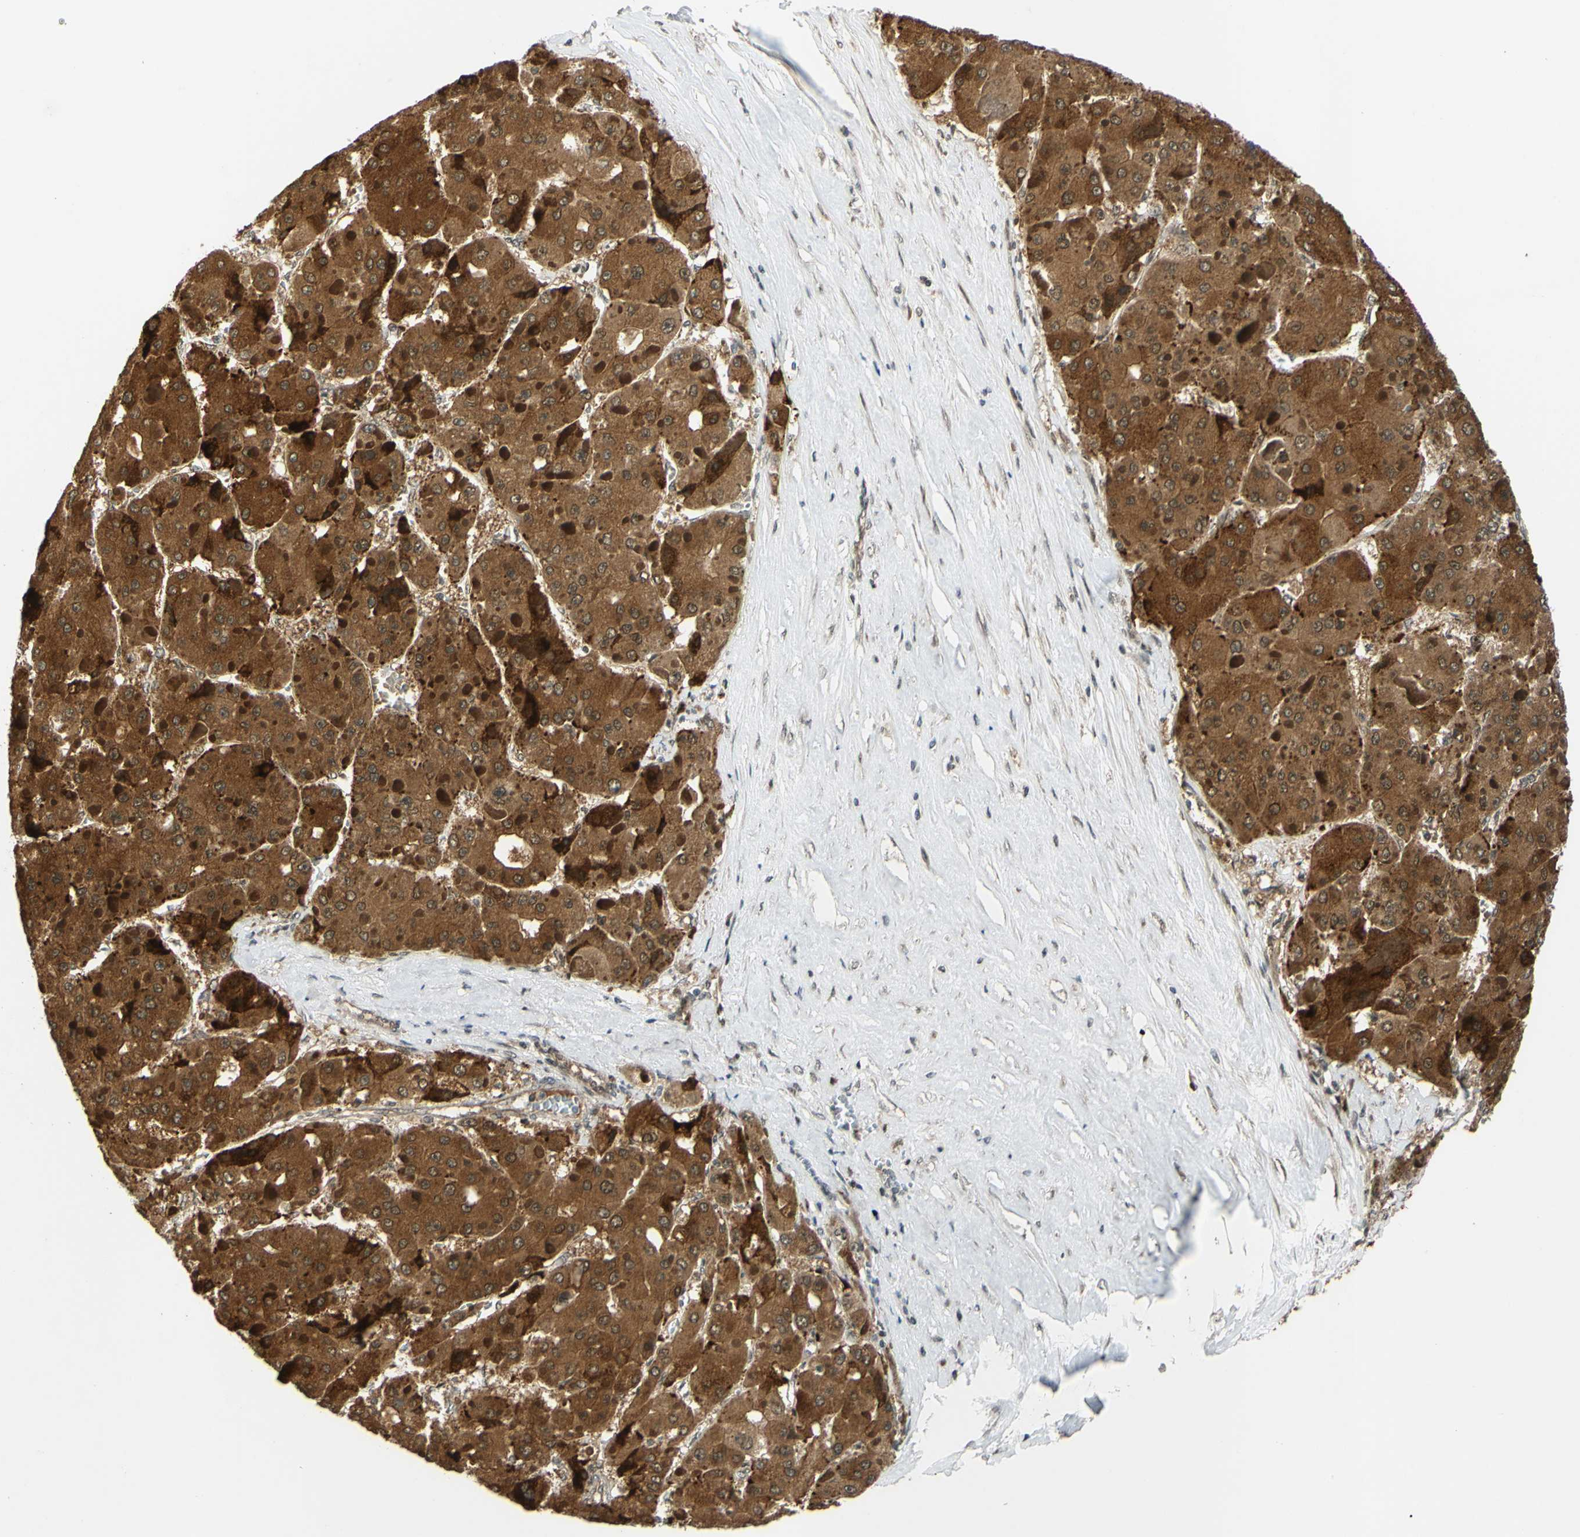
{"staining": {"intensity": "moderate", "quantity": ">75%", "location": "cytoplasmic/membranous"}, "tissue": "liver cancer", "cell_type": "Tumor cells", "image_type": "cancer", "snomed": [{"axis": "morphology", "description": "Carcinoma, Hepatocellular, NOS"}, {"axis": "topography", "description": "Liver"}], "caption": "Protein staining exhibits moderate cytoplasmic/membranous staining in approximately >75% of tumor cells in liver cancer (hepatocellular carcinoma).", "gene": "ABCC8", "patient": {"sex": "female", "age": 73}}